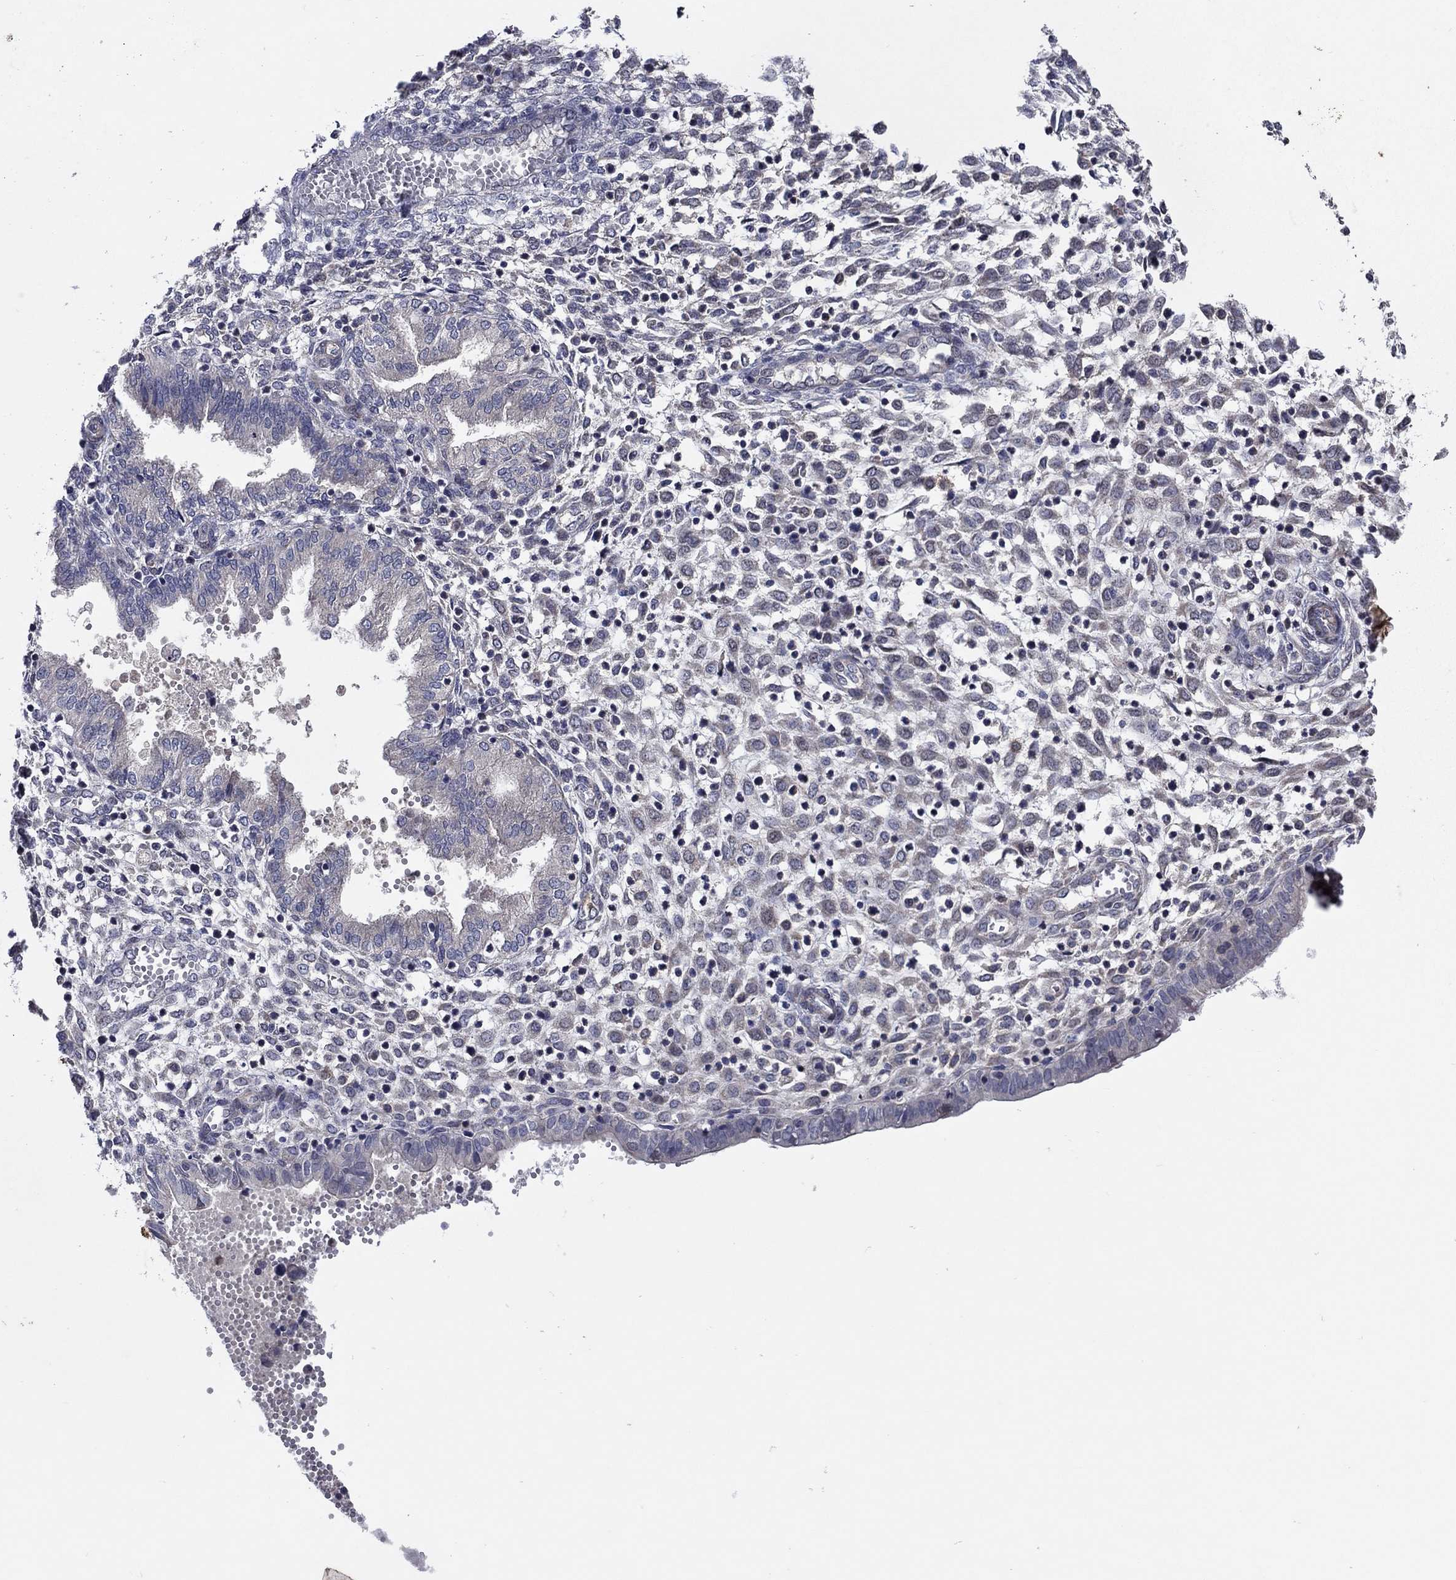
{"staining": {"intensity": "weak", "quantity": "<25%", "location": "cytoplasmic/membranous"}, "tissue": "endometrium", "cell_type": "Cells in endometrial stroma", "image_type": "normal", "snomed": [{"axis": "morphology", "description": "Normal tissue, NOS"}, {"axis": "topography", "description": "Endometrium"}], "caption": "An immunohistochemistry micrograph of benign endometrium is shown. There is no staining in cells in endometrial stroma of endometrium.", "gene": "MSRB1", "patient": {"sex": "female", "age": 43}}